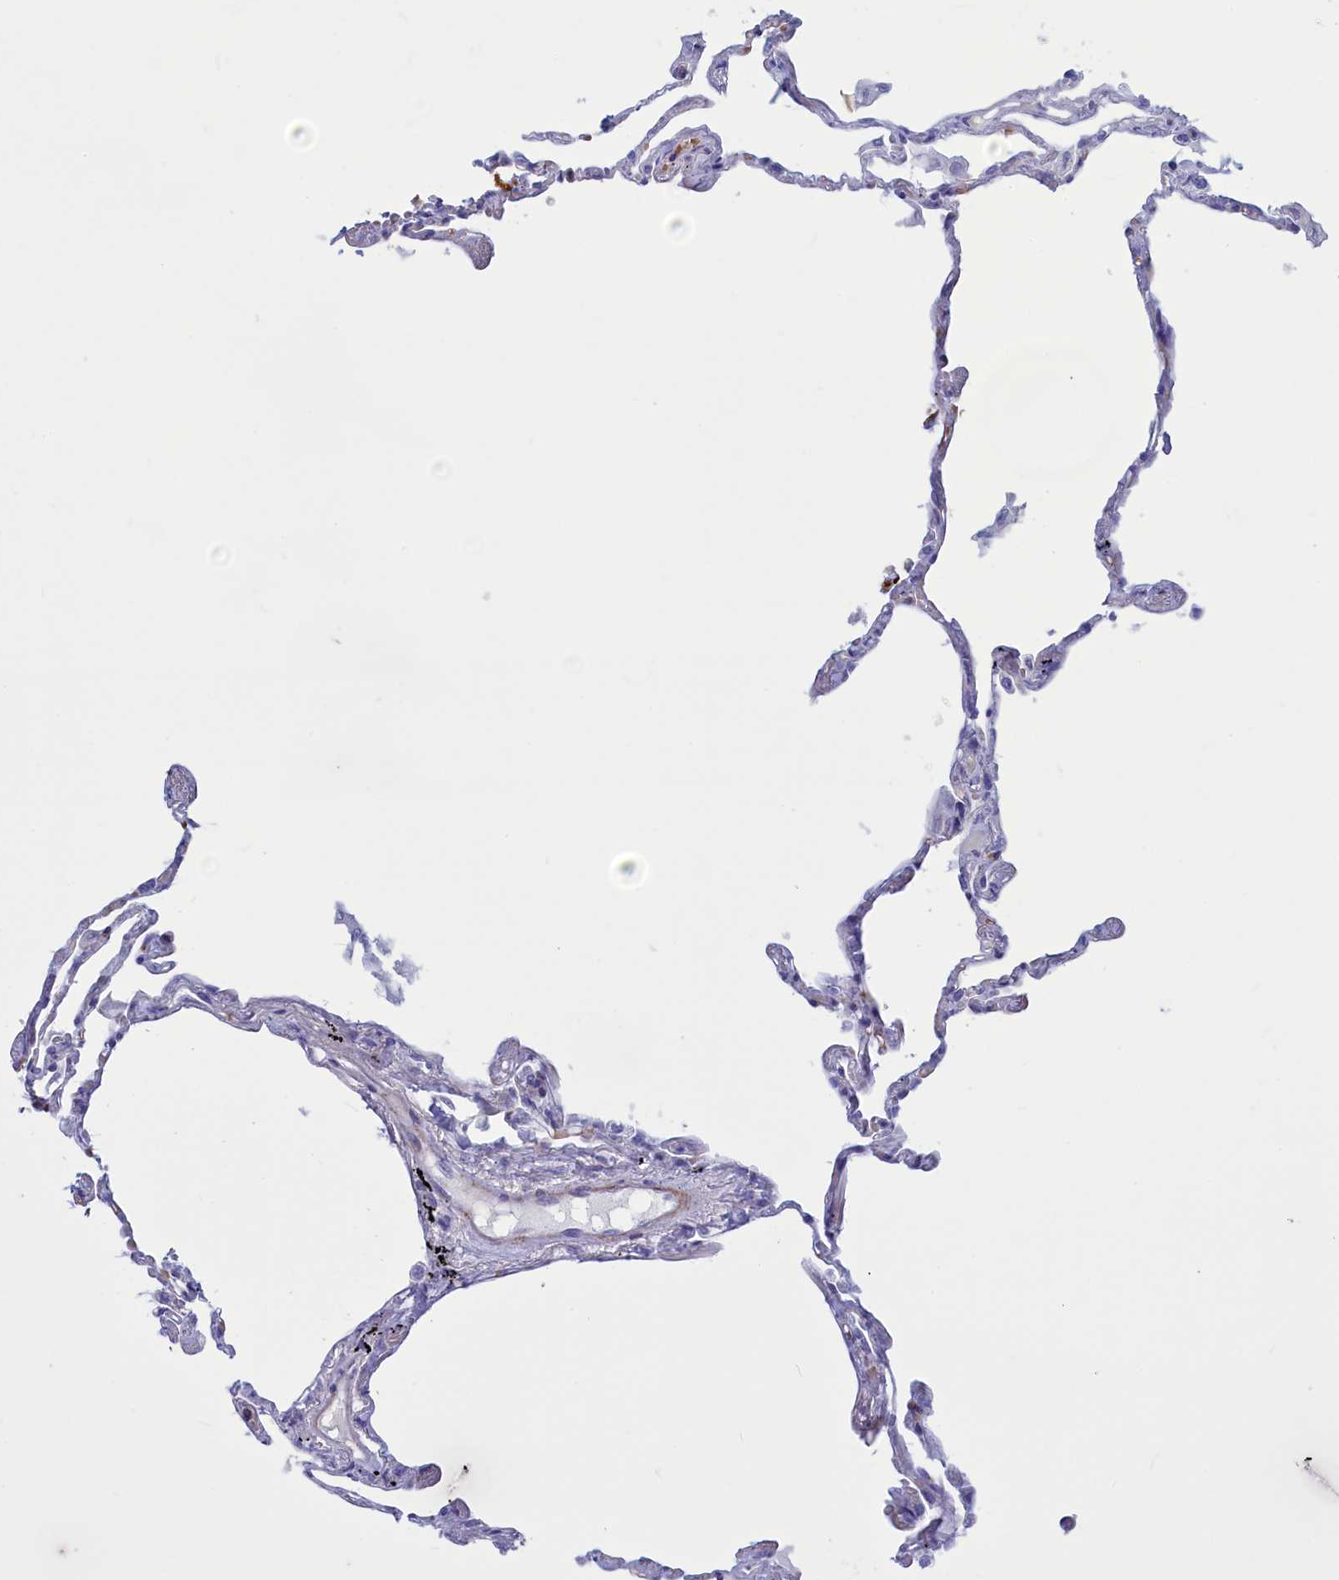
{"staining": {"intensity": "negative", "quantity": "none", "location": "none"}, "tissue": "lung", "cell_type": "Alveolar cells", "image_type": "normal", "snomed": [{"axis": "morphology", "description": "Normal tissue, NOS"}, {"axis": "topography", "description": "Lung"}], "caption": "An IHC histopathology image of normal lung is shown. There is no staining in alveolar cells of lung.", "gene": "GAPDHS", "patient": {"sex": "female", "age": 67}}